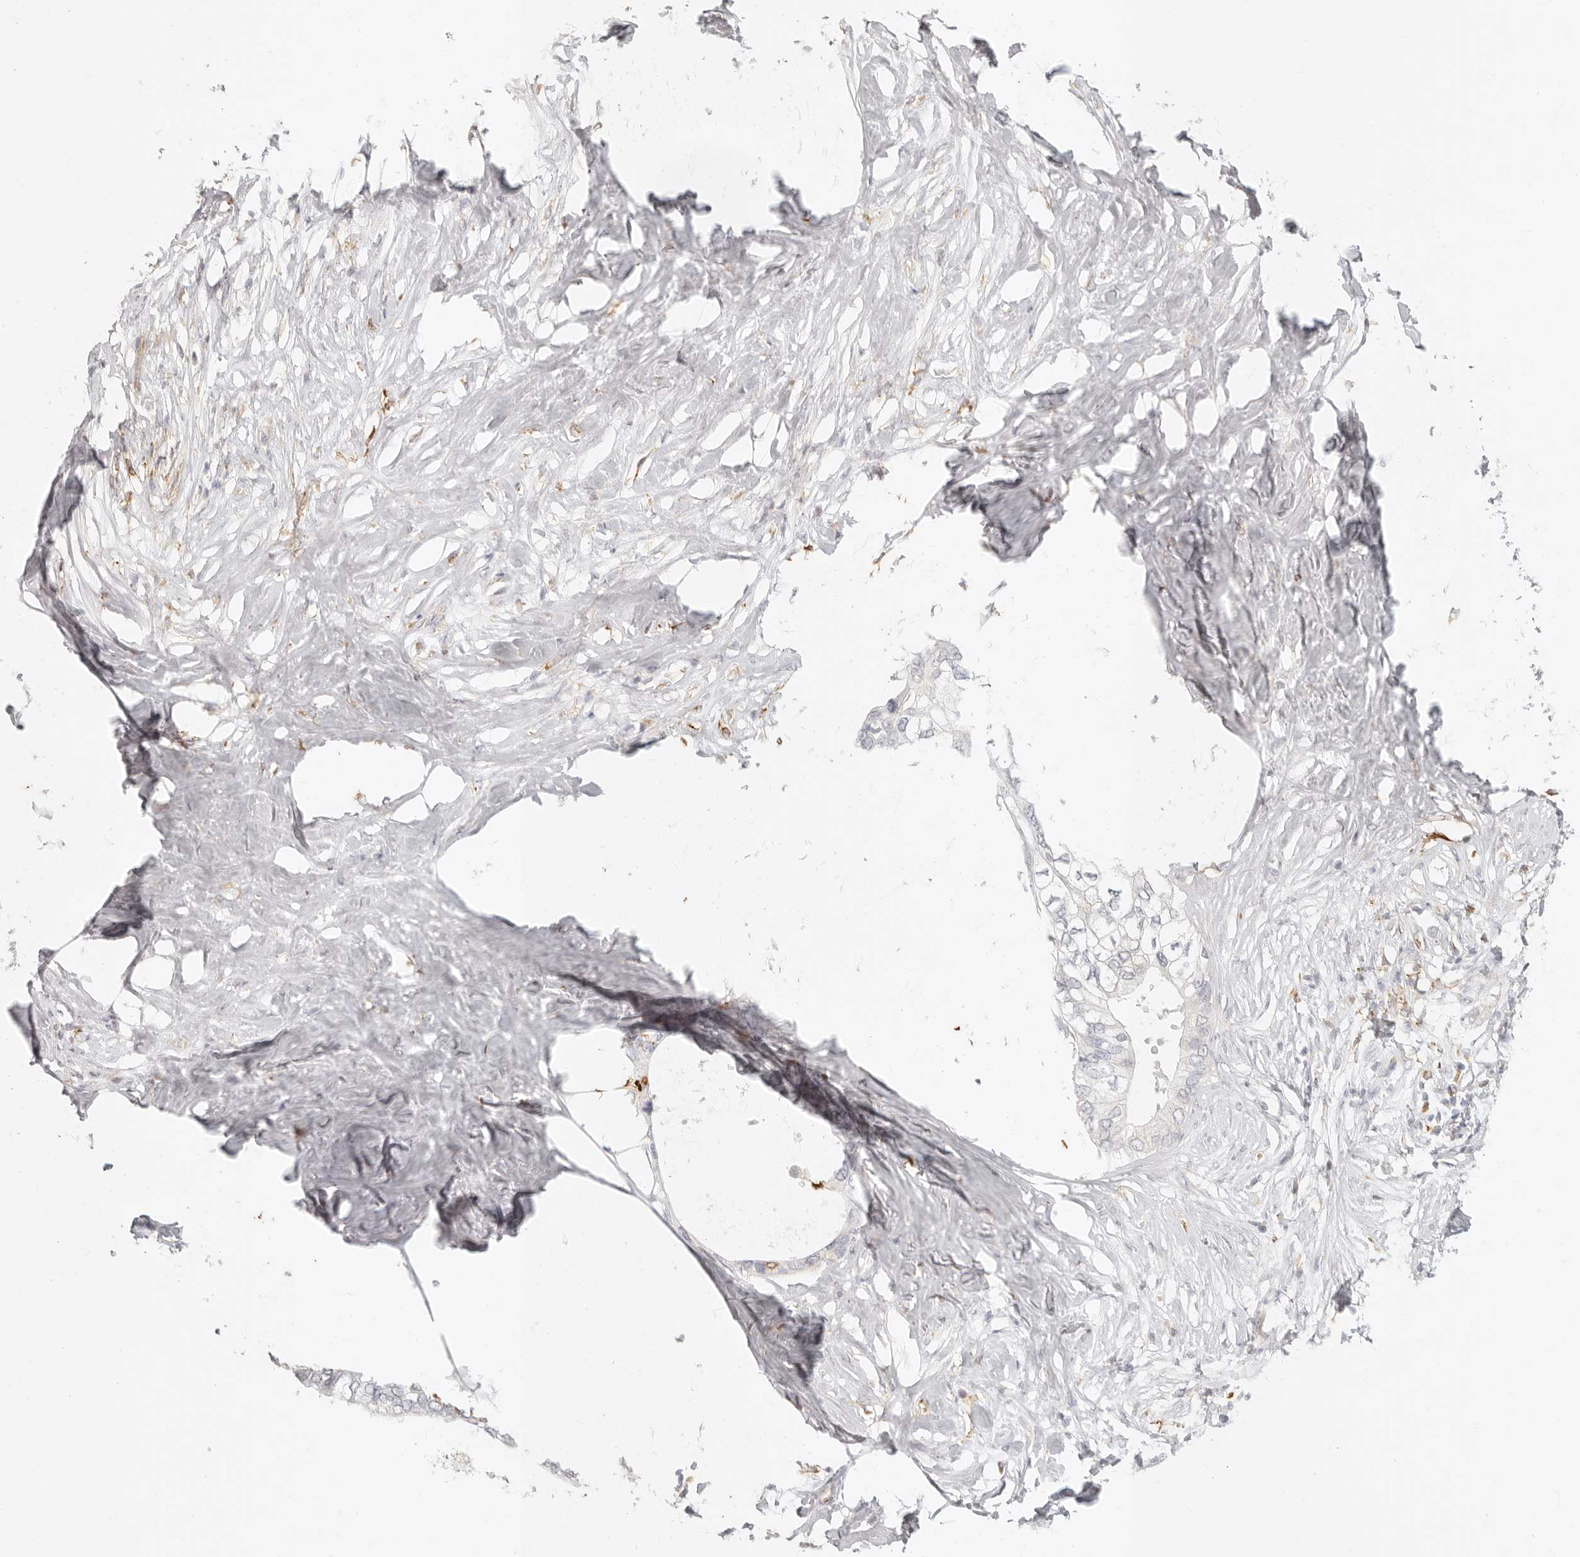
{"staining": {"intensity": "negative", "quantity": "none", "location": "none"}, "tissue": "pancreatic cancer", "cell_type": "Tumor cells", "image_type": "cancer", "snomed": [{"axis": "morphology", "description": "Normal tissue, NOS"}, {"axis": "morphology", "description": "Adenocarcinoma, NOS"}, {"axis": "topography", "description": "Pancreas"}, {"axis": "topography", "description": "Peripheral nerve tissue"}], "caption": "Immunohistochemistry image of neoplastic tissue: human pancreatic adenocarcinoma stained with DAB reveals no significant protein positivity in tumor cells. Nuclei are stained in blue.", "gene": "NIBAN1", "patient": {"sex": "male", "age": 59}}